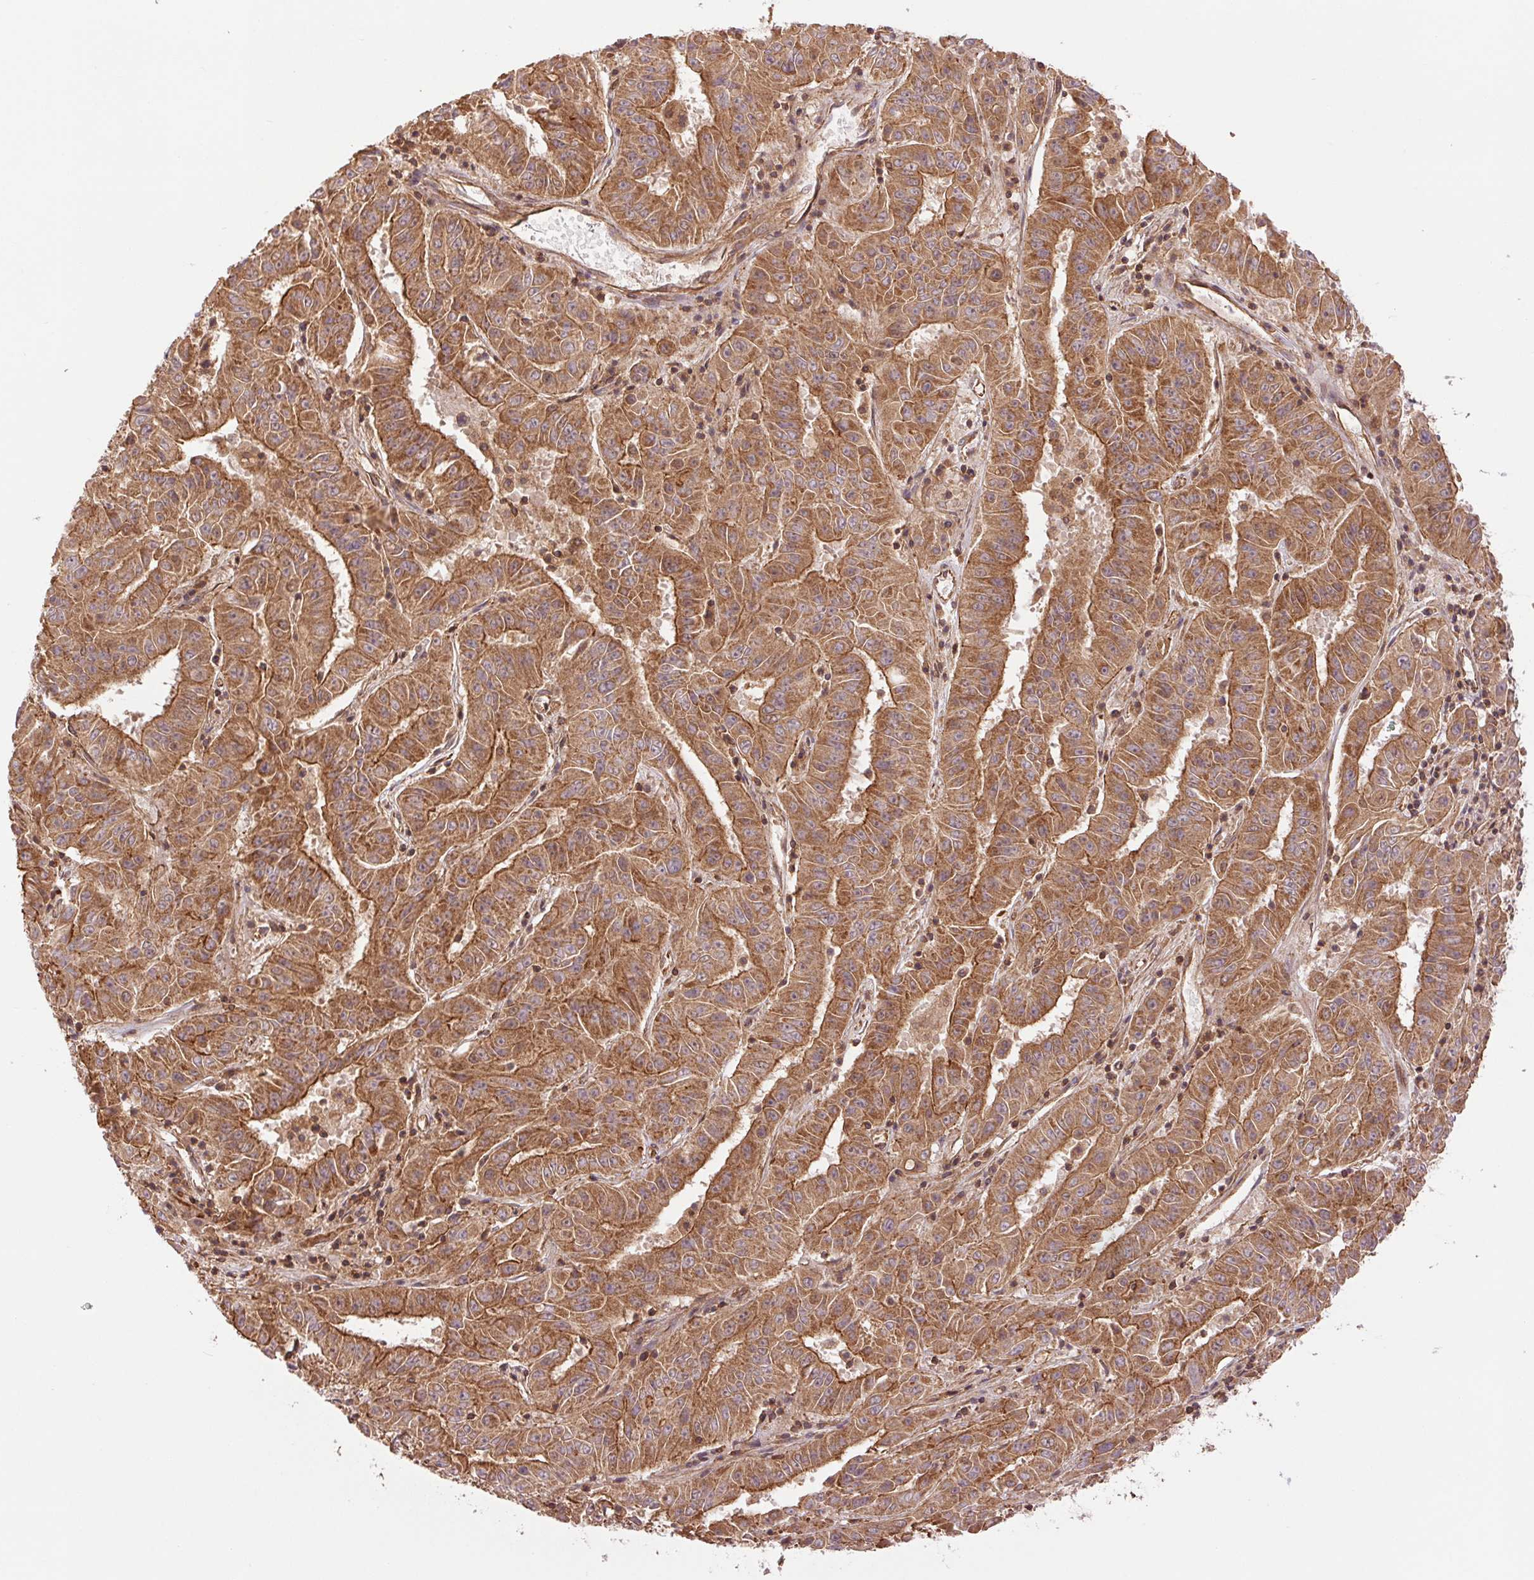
{"staining": {"intensity": "moderate", "quantity": ">75%", "location": "cytoplasmic/membranous"}, "tissue": "pancreatic cancer", "cell_type": "Tumor cells", "image_type": "cancer", "snomed": [{"axis": "morphology", "description": "Adenocarcinoma, NOS"}, {"axis": "topography", "description": "Pancreas"}], "caption": "Brown immunohistochemical staining in human pancreatic adenocarcinoma displays moderate cytoplasmic/membranous positivity in approximately >75% of tumor cells.", "gene": "STARD7", "patient": {"sex": "male", "age": 63}}